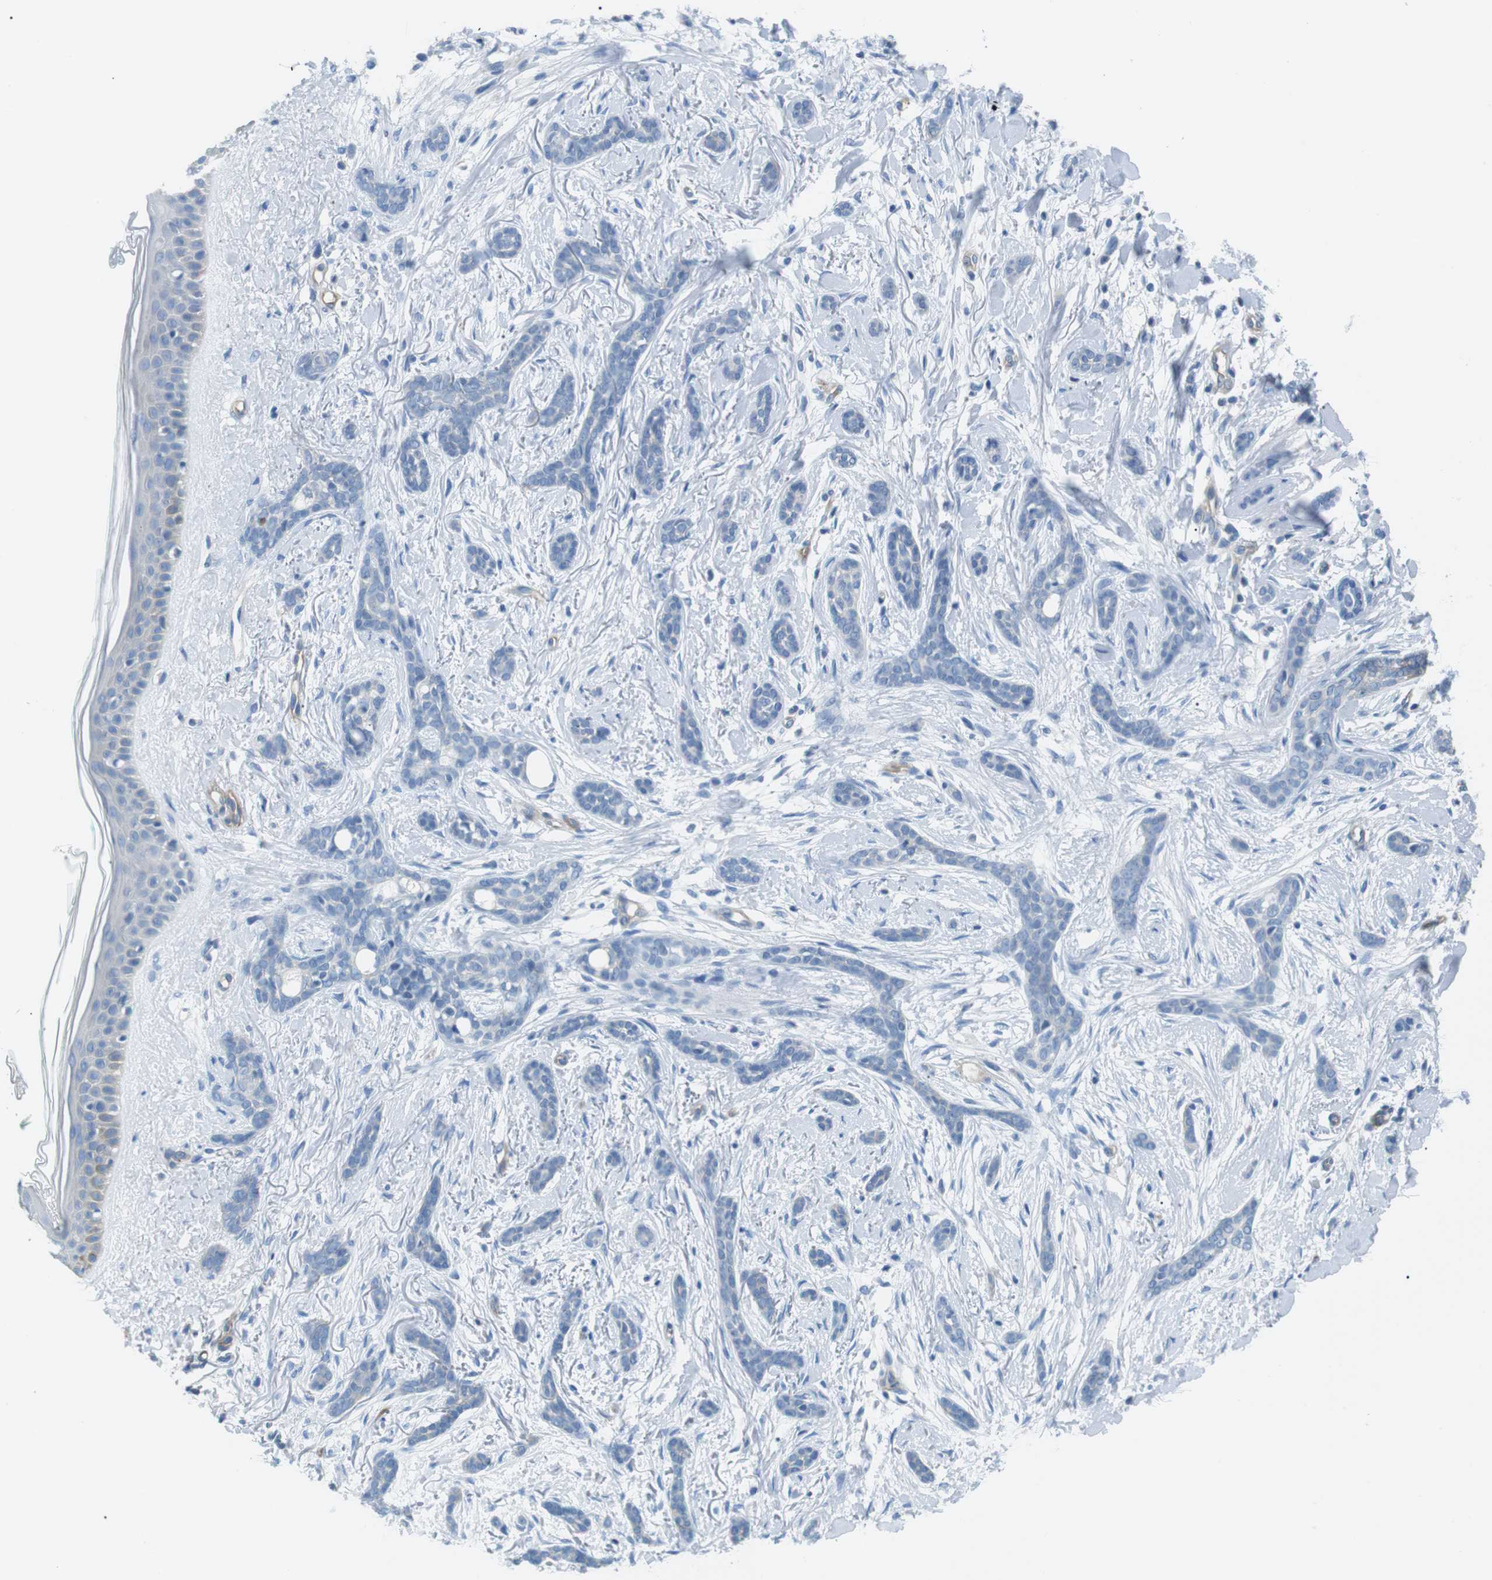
{"staining": {"intensity": "negative", "quantity": "none", "location": "none"}, "tissue": "skin cancer", "cell_type": "Tumor cells", "image_type": "cancer", "snomed": [{"axis": "morphology", "description": "Basal cell carcinoma"}, {"axis": "morphology", "description": "Adnexal tumor, benign"}, {"axis": "topography", "description": "Skin"}], "caption": "IHC of skin benign adnexal tumor demonstrates no positivity in tumor cells. The staining was performed using DAB to visualize the protein expression in brown, while the nuclei were stained in blue with hematoxylin (Magnification: 20x).", "gene": "ADCY10", "patient": {"sex": "female", "age": 42}}